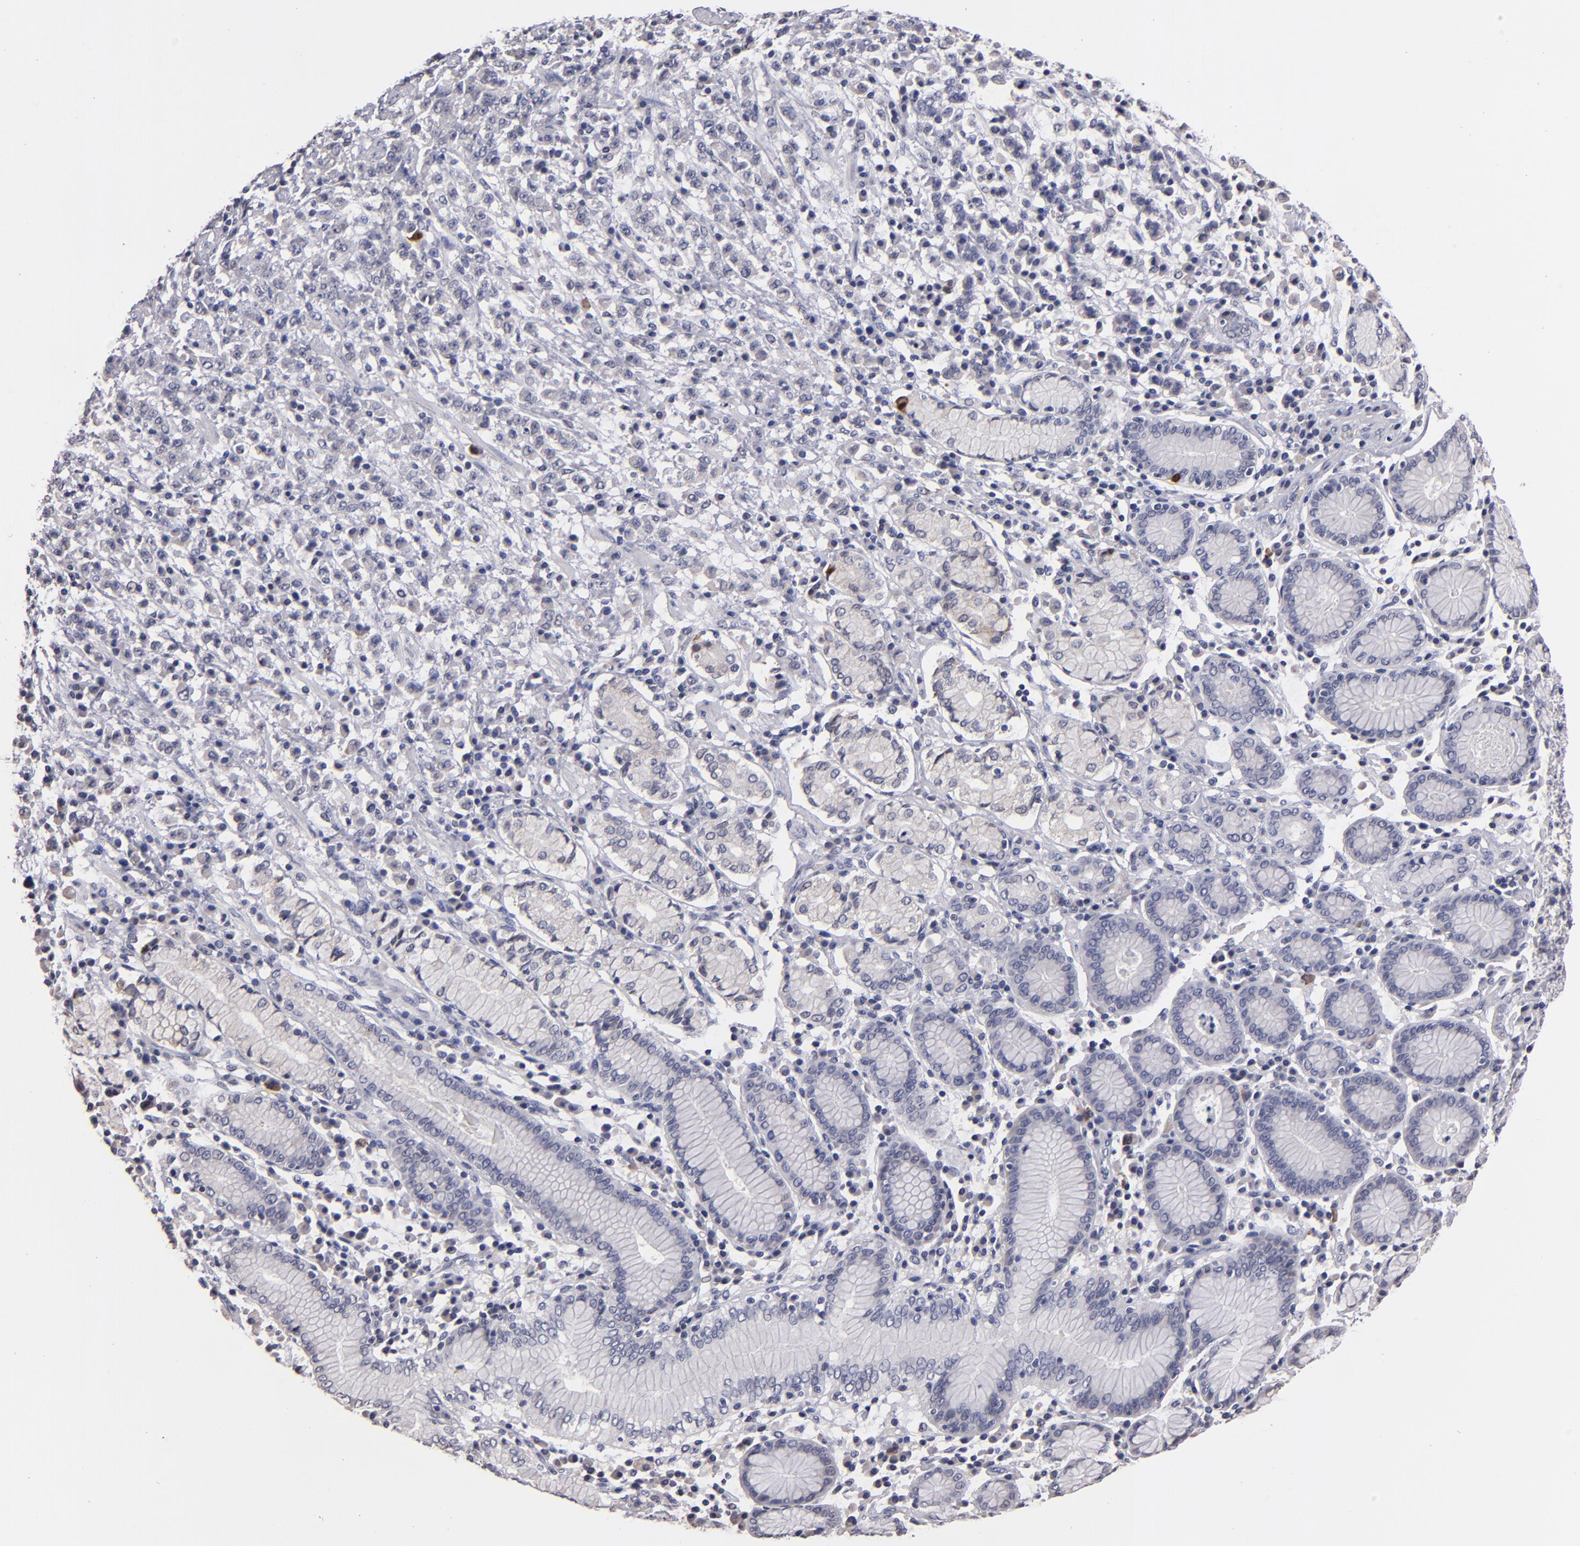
{"staining": {"intensity": "negative", "quantity": "none", "location": "none"}, "tissue": "stomach cancer", "cell_type": "Tumor cells", "image_type": "cancer", "snomed": [{"axis": "morphology", "description": "Adenocarcinoma, NOS"}, {"axis": "topography", "description": "Stomach, lower"}], "caption": "Immunohistochemical staining of stomach adenocarcinoma shows no significant positivity in tumor cells.", "gene": "S100A1", "patient": {"sex": "male", "age": 88}}